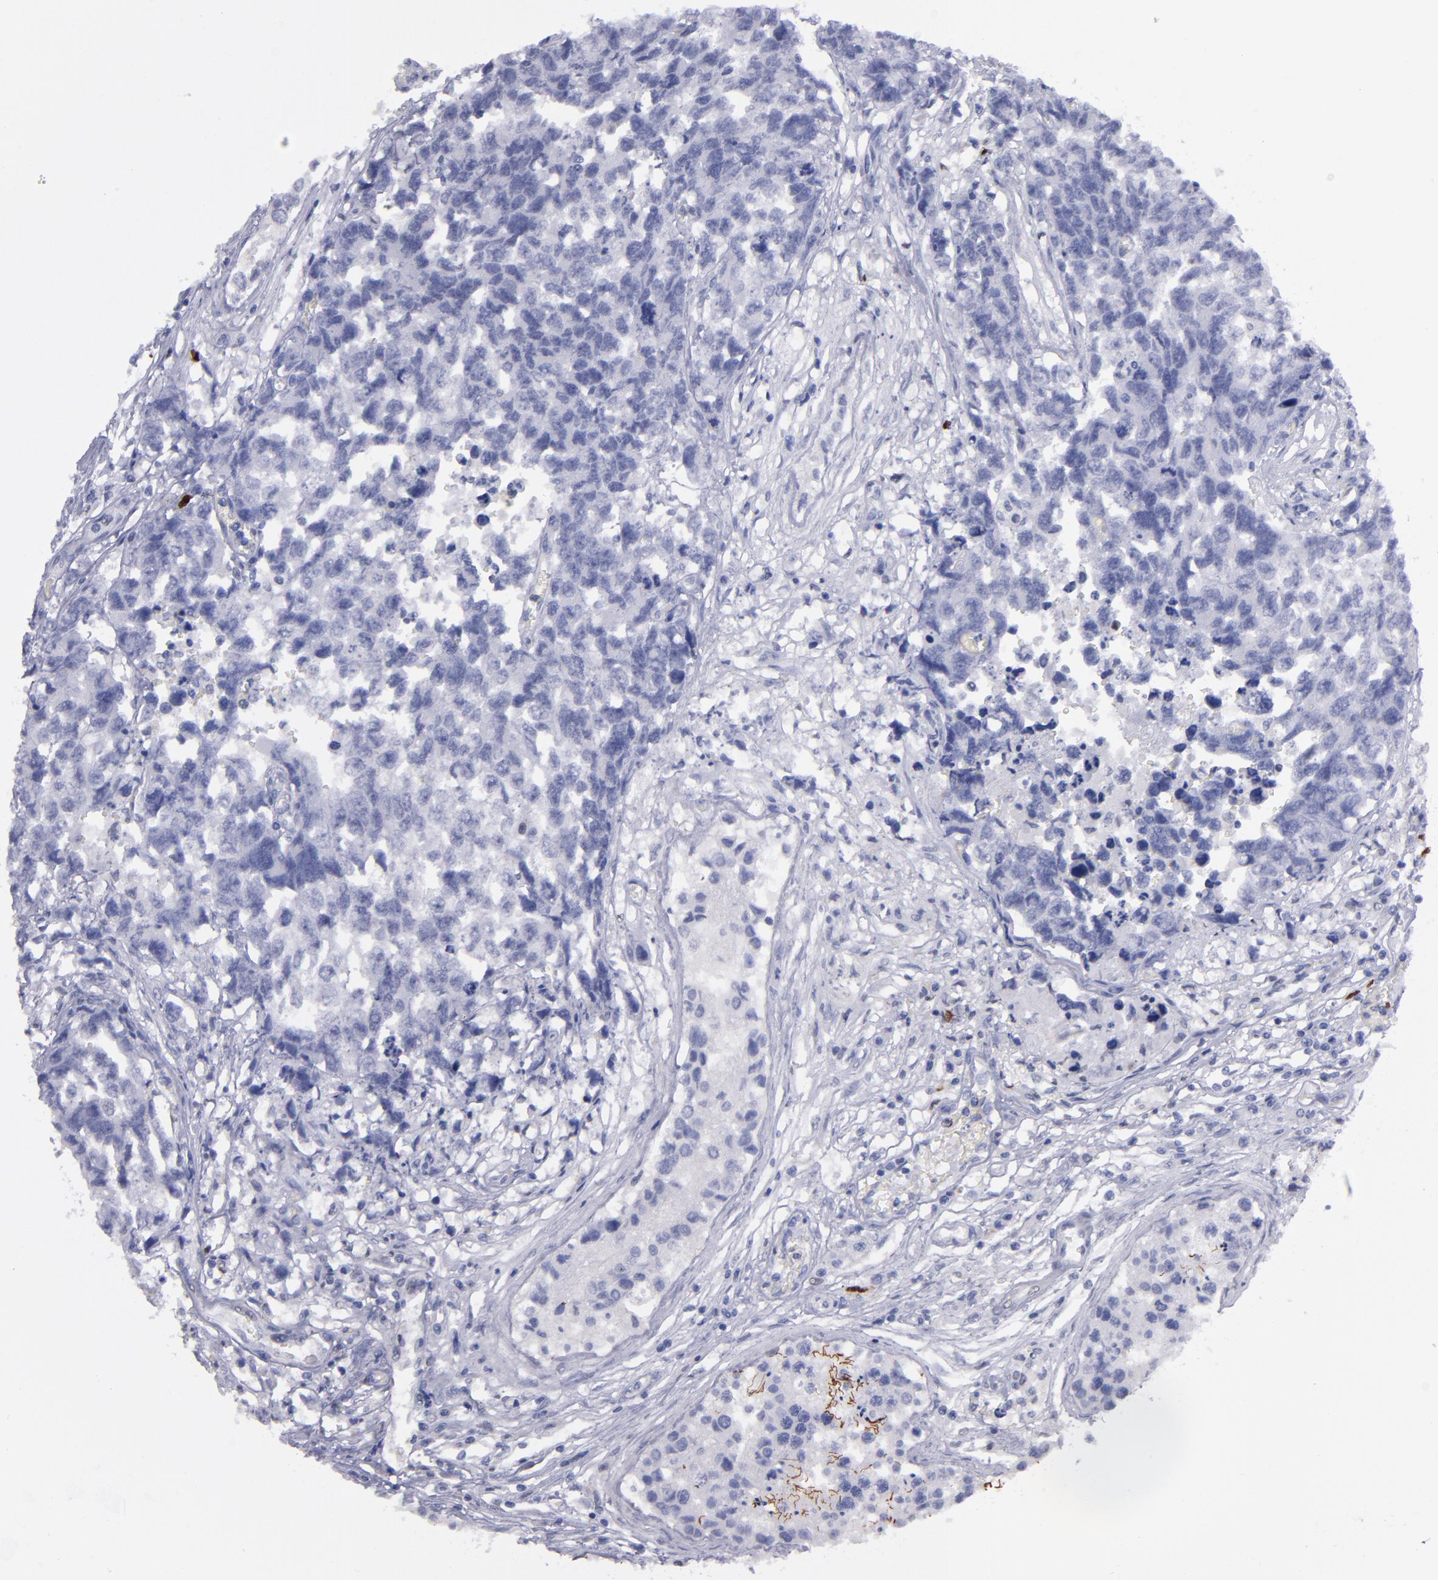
{"staining": {"intensity": "negative", "quantity": "none", "location": "none"}, "tissue": "testis cancer", "cell_type": "Tumor cells", "image_type": "cancer", "snomed": [{"axis": "morphology", "description": "Carcinoma, Embryonal, NOS"}, {"axis": "topography", "description": "Testis"}], "caption": "Immunohistochemical staining of human testis embryonal carcinoma shows no significant expression in tumor cells.", "gene": "IRF8", "patient": {"sex": "male", "age": 31}}